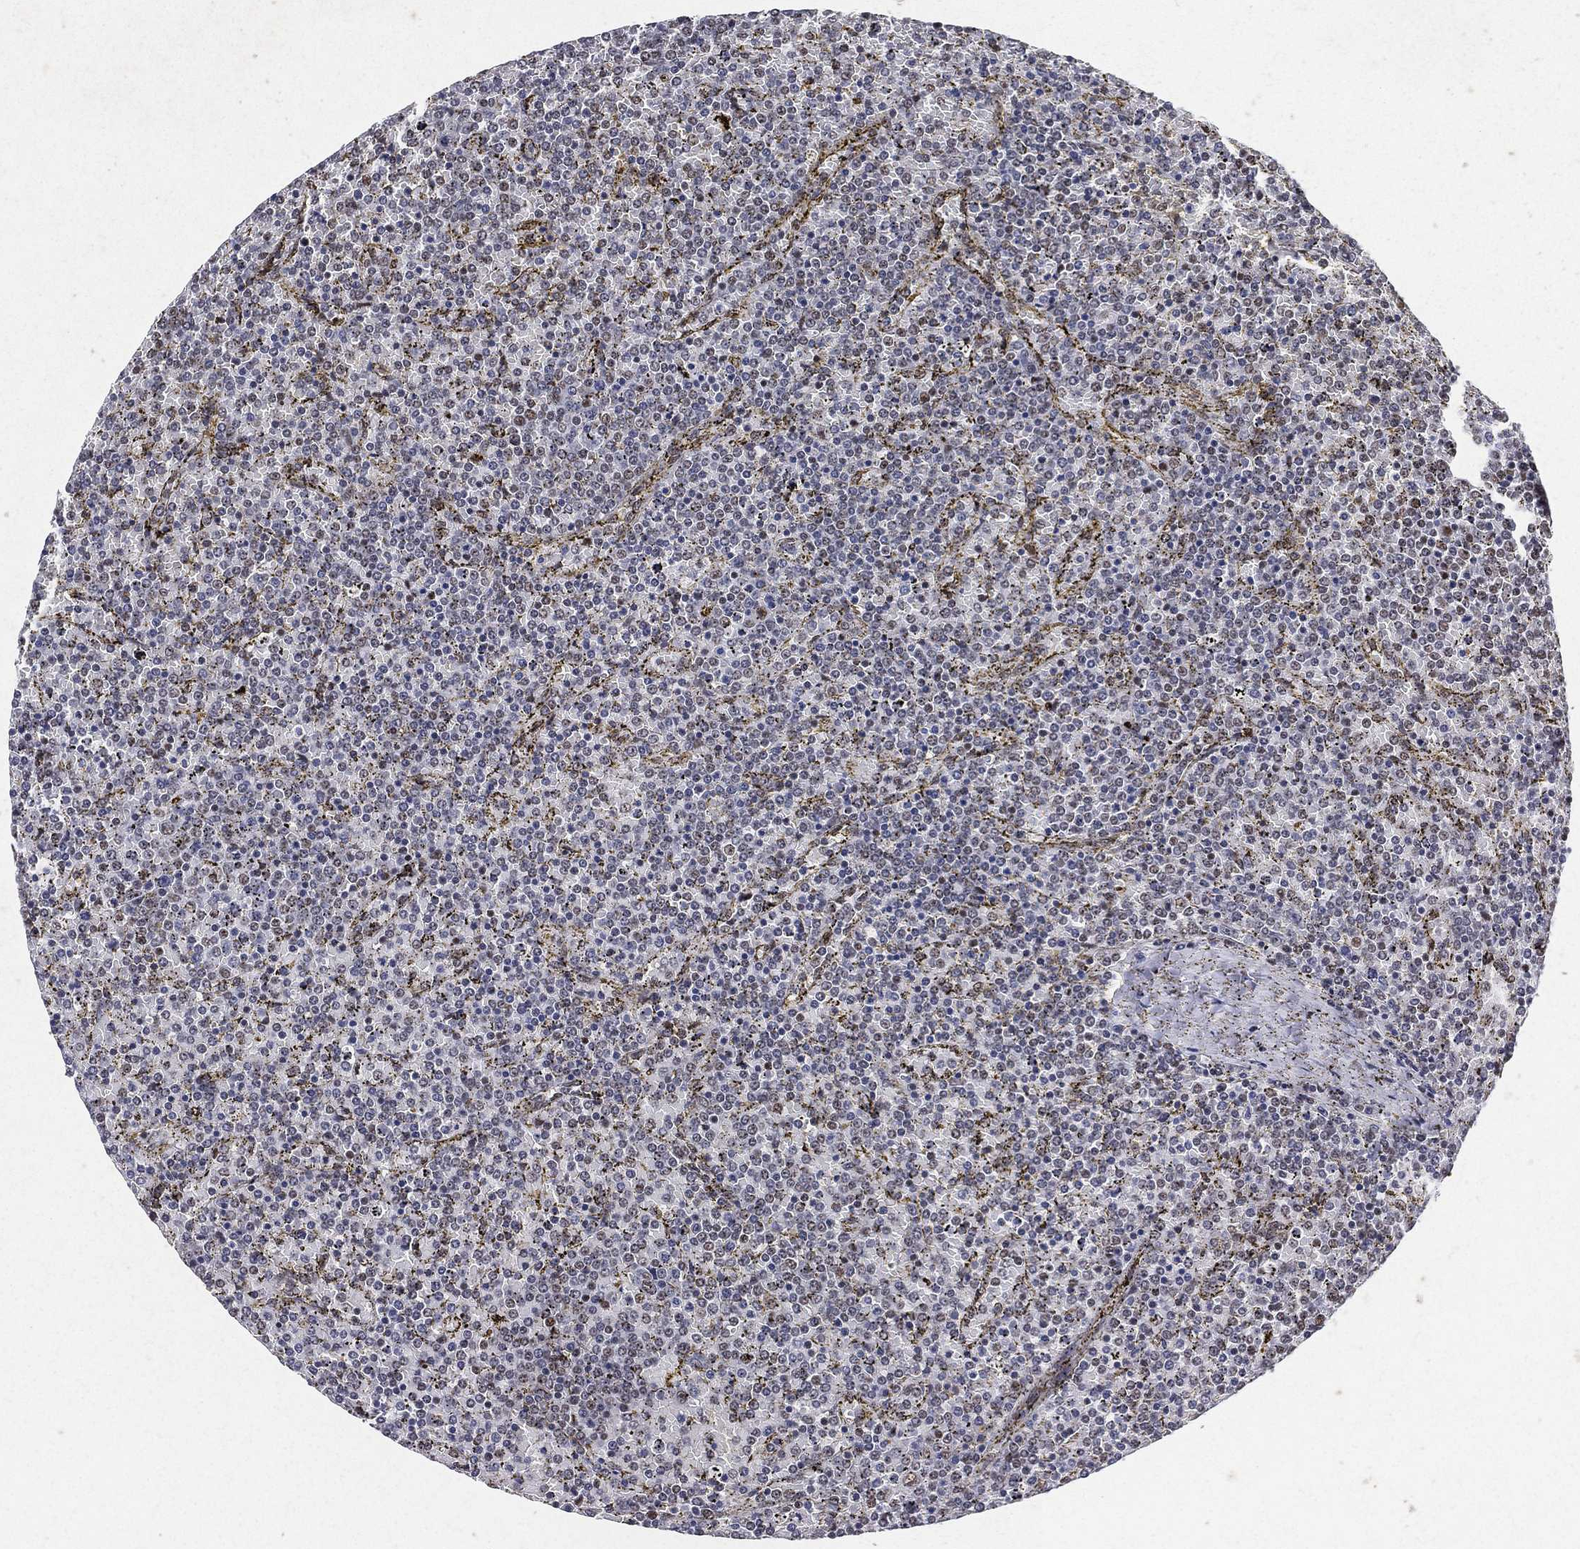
{"staining": {"intensity": "negative", "quantity": "none", "location": "none"}, "tissue": "lymphoma", "cell_type": "Tumor cells", "image_type": "cancer", "snomed": [{"axis": "morphology", "description": "Malignant lymphoma, non-Hodgkin's type, Low grade"}, {"axis": "topography", "description": "Spleen"}], "caption": "This is an immunohistochemistry image of malignant lymphoma, non-Hodgkin's type (low-grade). There is no expression in tumor cells.", "gene": "DDX27", "patient": {"sex": "female", "age": 77}}